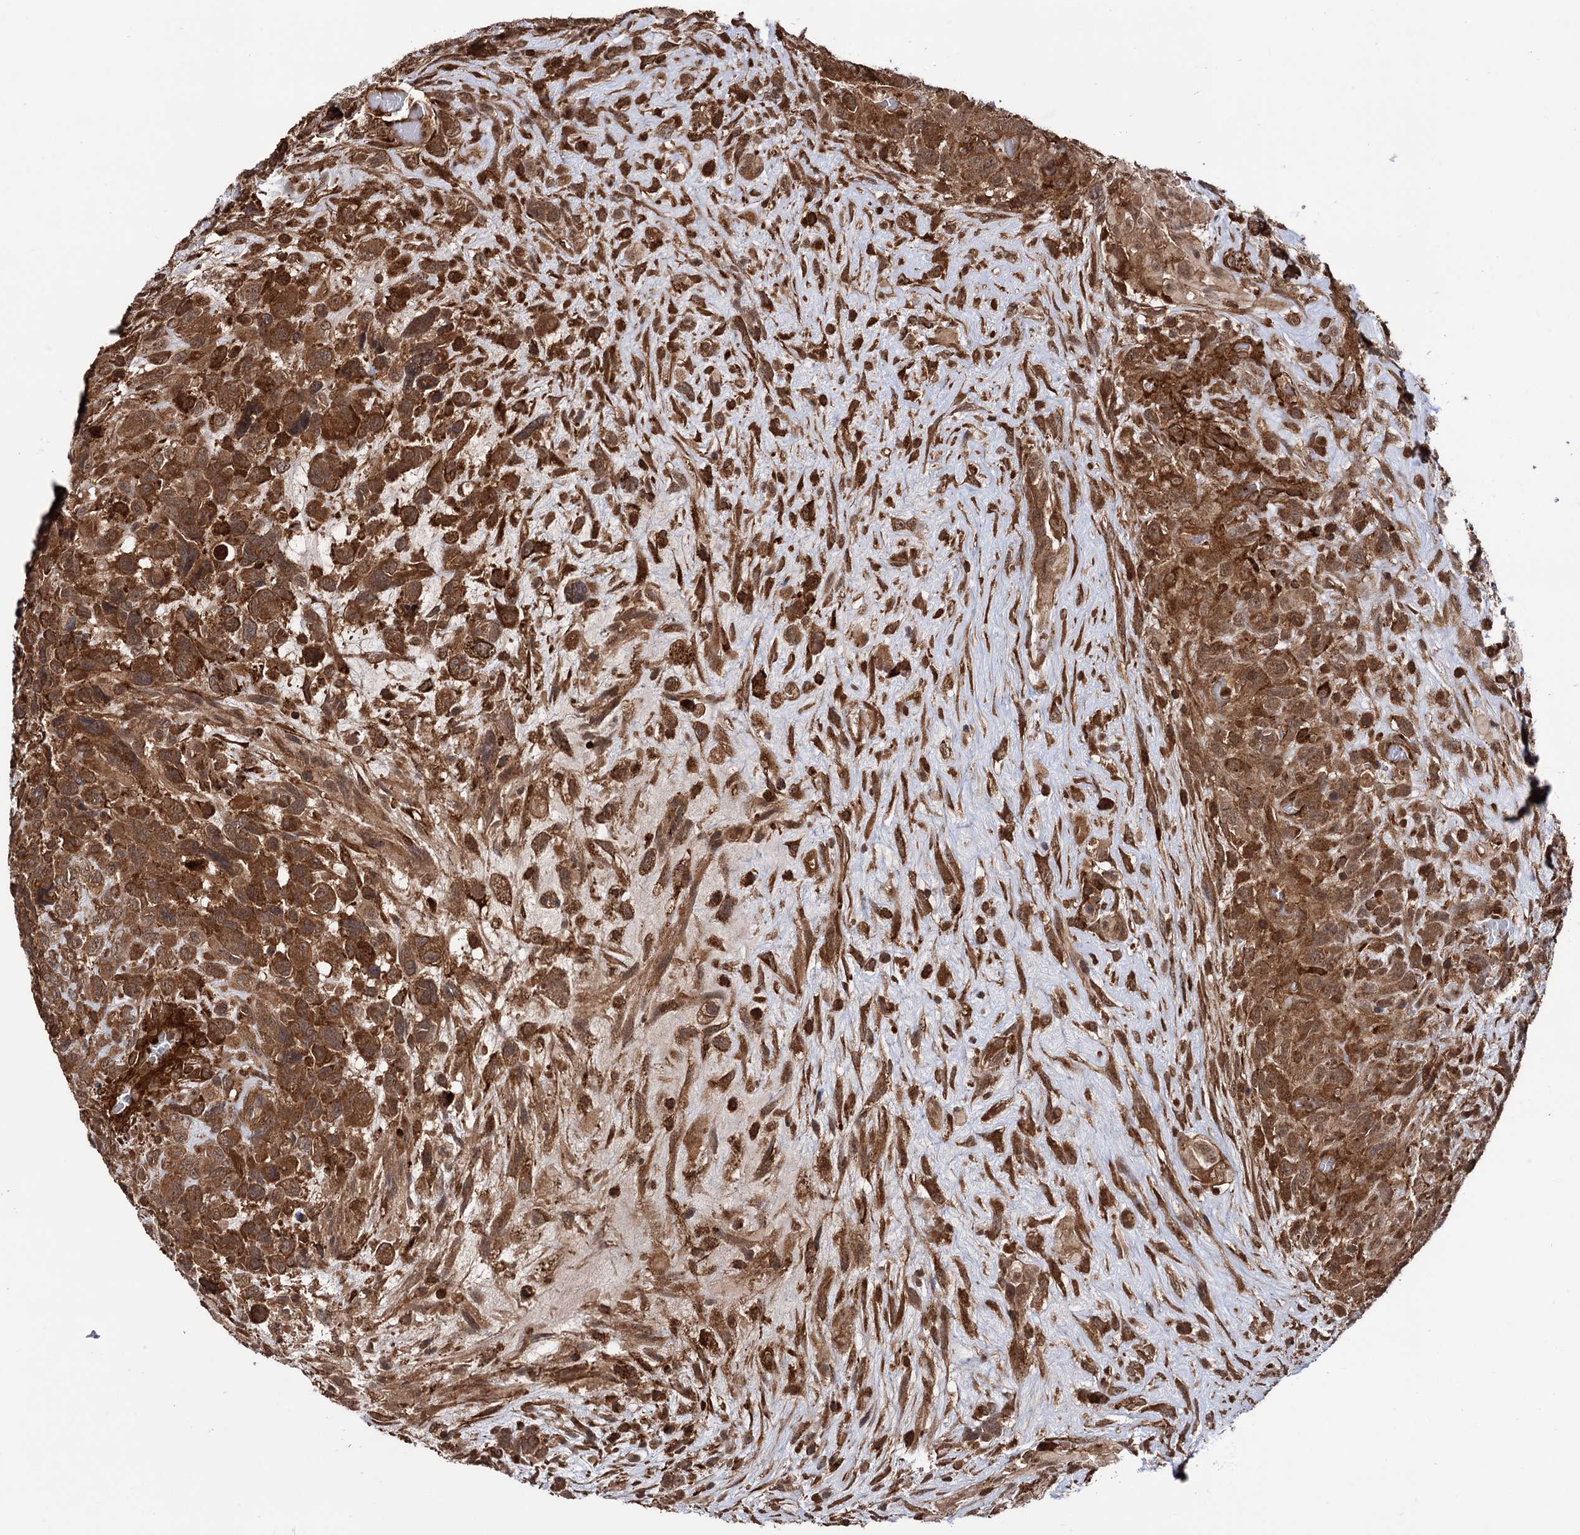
{"staining": {"intensity": "moderate", "quantity": ">75%", "location": "cytoplasmic/membranous"}, "tissue": "glioma", "cell_type": "Tumor cells", "image_type": "cancer", "snomed": [{"axis": "morphology", "description": "Glioma, malignant, High grade"}, {"axis": "topography", "description": "Brain"}], "caption": "Immunohistochemistry of human glioma displays medium levels of moderate cytoplasmic/membranous positivity in approximately >75% of tumor cells. (DAB IHC with brightfield microscopy, high magnification).", "gene": "ATP8B4", "patient": {"sex": "male", "age": 61}}